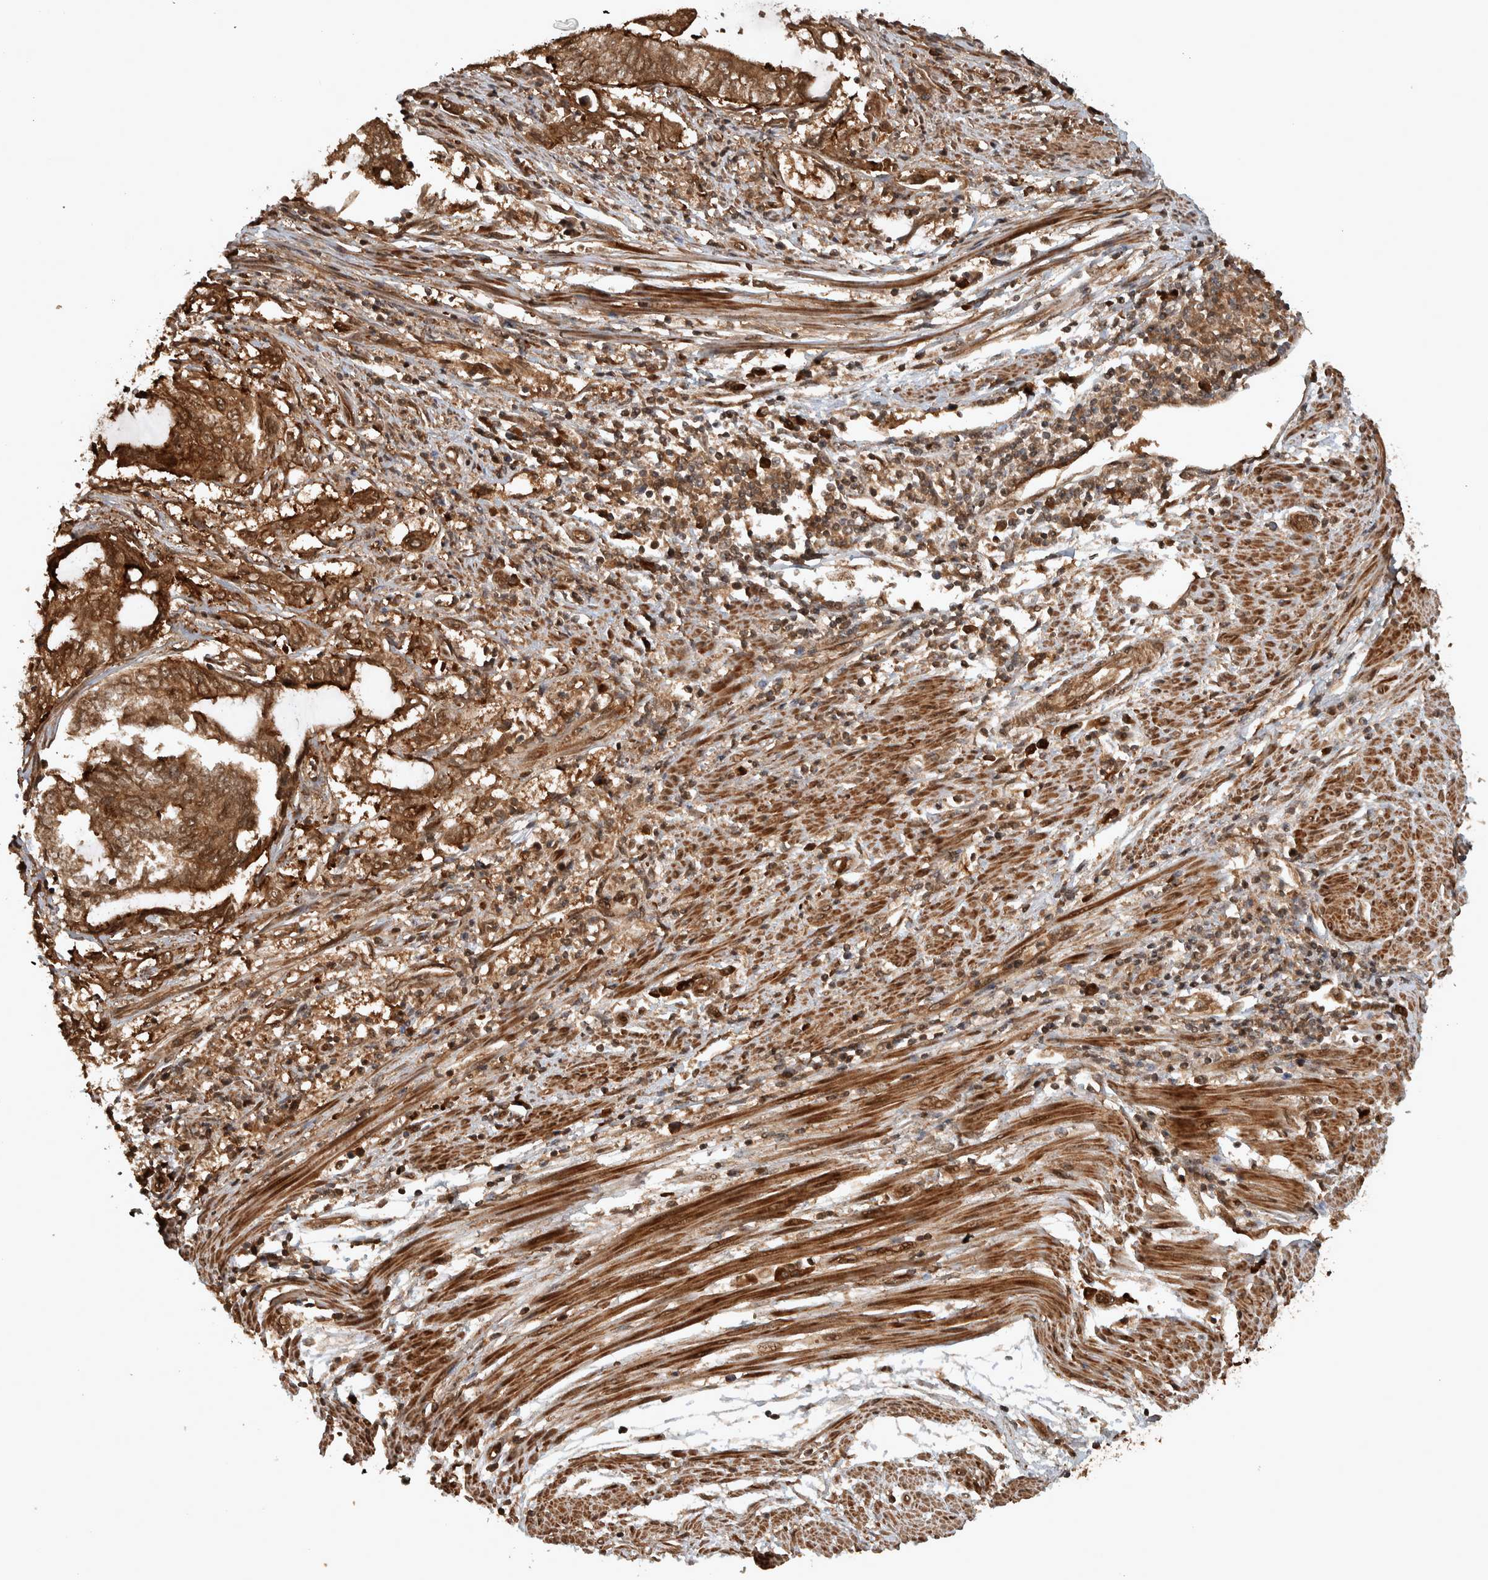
{"staining": {"intensity": "moderate", "quantity": ">75%", "location": "cytoplasmic/membranous"}, "tissue": "endometrial cancer", "cell_type": "Tumor cells", "image_type": "cancer", "snomed": [{"axis": "morphology", "description": "Adenocarcinoma, NOS"}, {"axis": "topography", "description": "Uterus"}, {"axis": "topography", "description": "Endometrium"}], "caption": "Immunohistochemical staining of adenocarcinoma (endometrial) shows medium levels of moderate cytoplasmic/membranous protein staining in about >75% of tumor cells.", "gene": "CNTROB", "patient": {"sex": "female", "age": 70}}